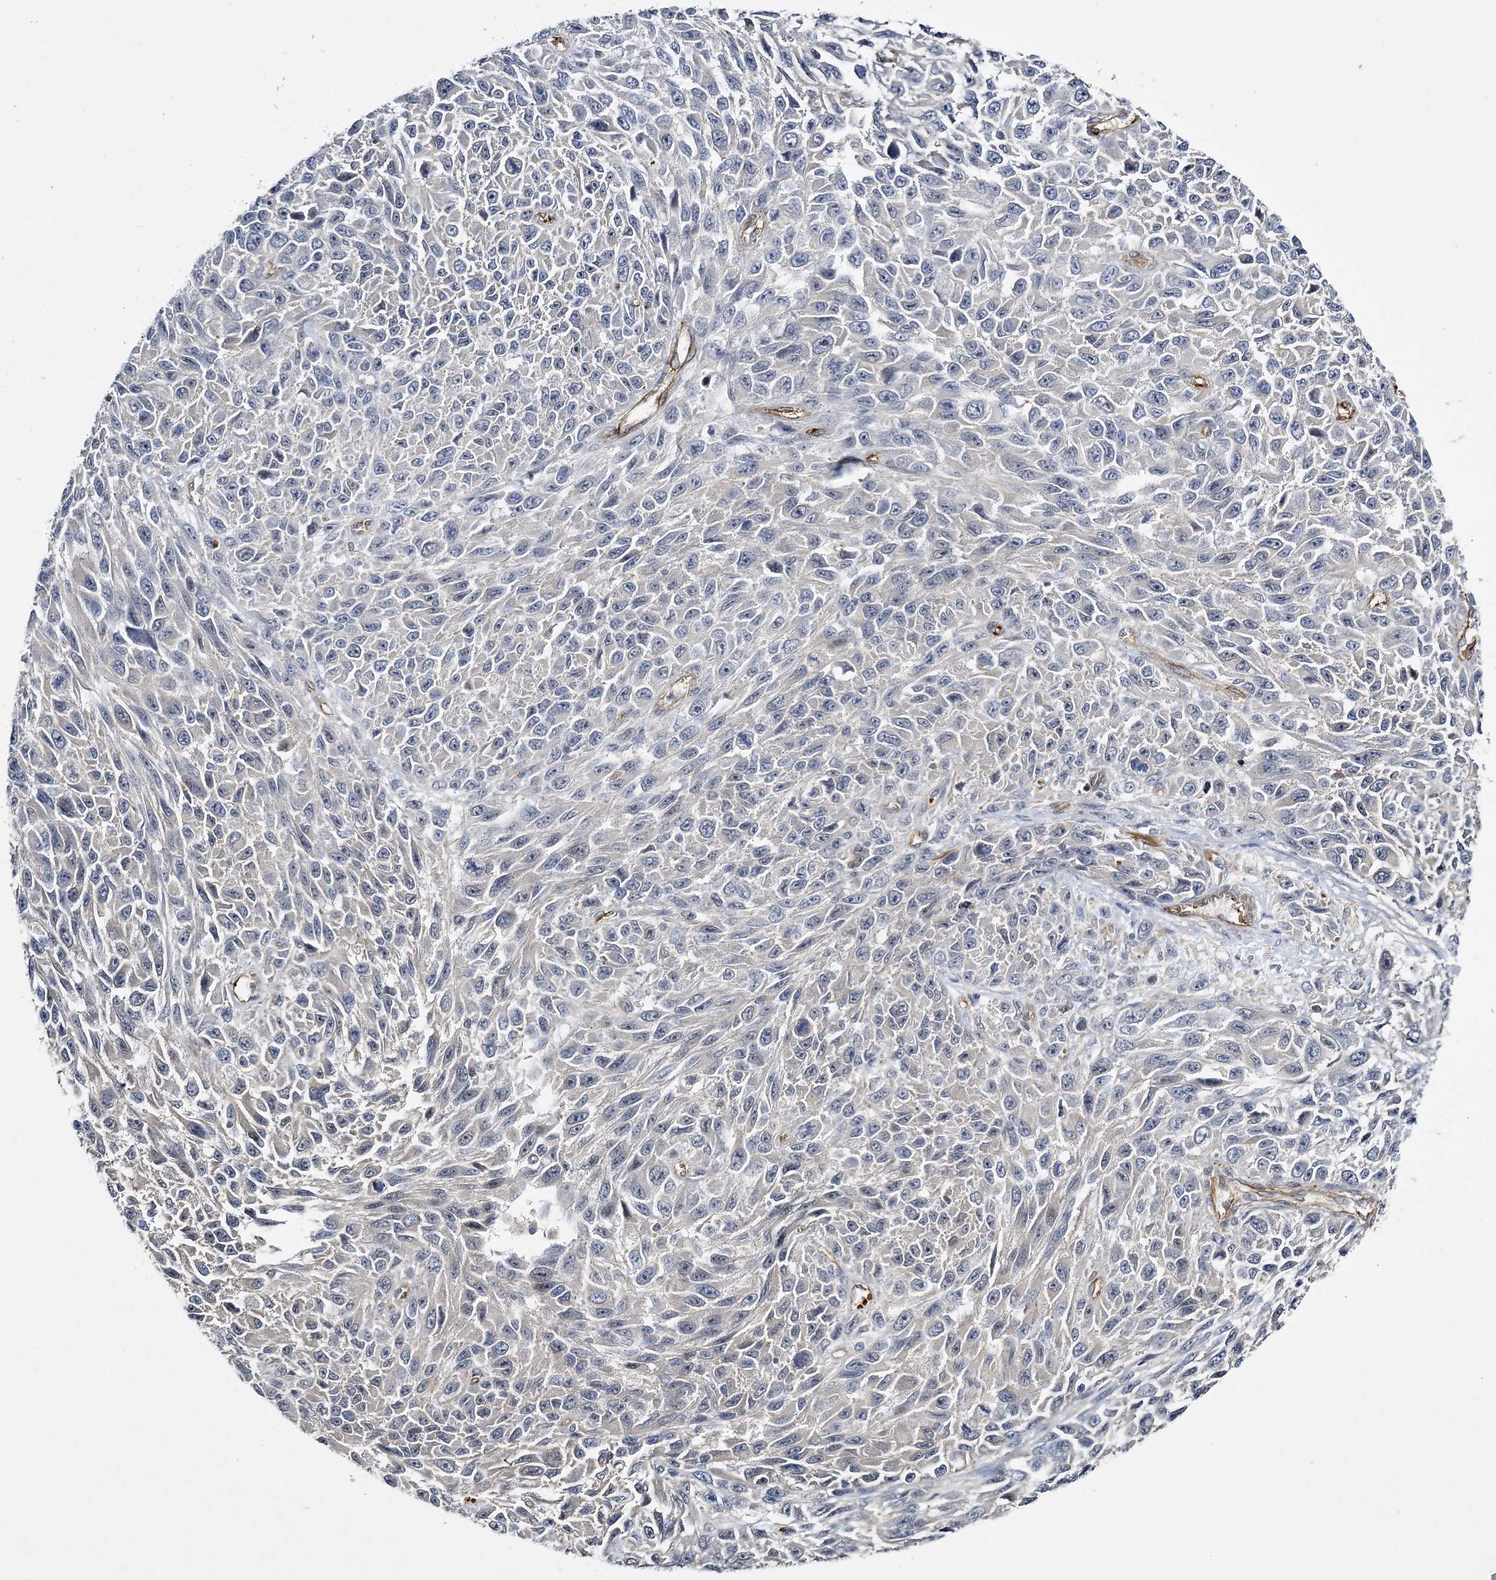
{"staining": {"intensity": "negative", "quantity": "none", "location": "none"}, "tissue": "melanoma", "cell_type": "Tumor cells", "image_type": "cancer", "snomed": [{"axis": "morphology", "description": "Malignant melanoma, NOS"}, {"axis": "topography", "description": "Skin"}], "caption": "Histopathology image shows no significant protein expression in tumor cells of melanoma. Nuclei are stained in blue.", "gene": "CALN1", "patient": {"sex": "female", "age": 96}}